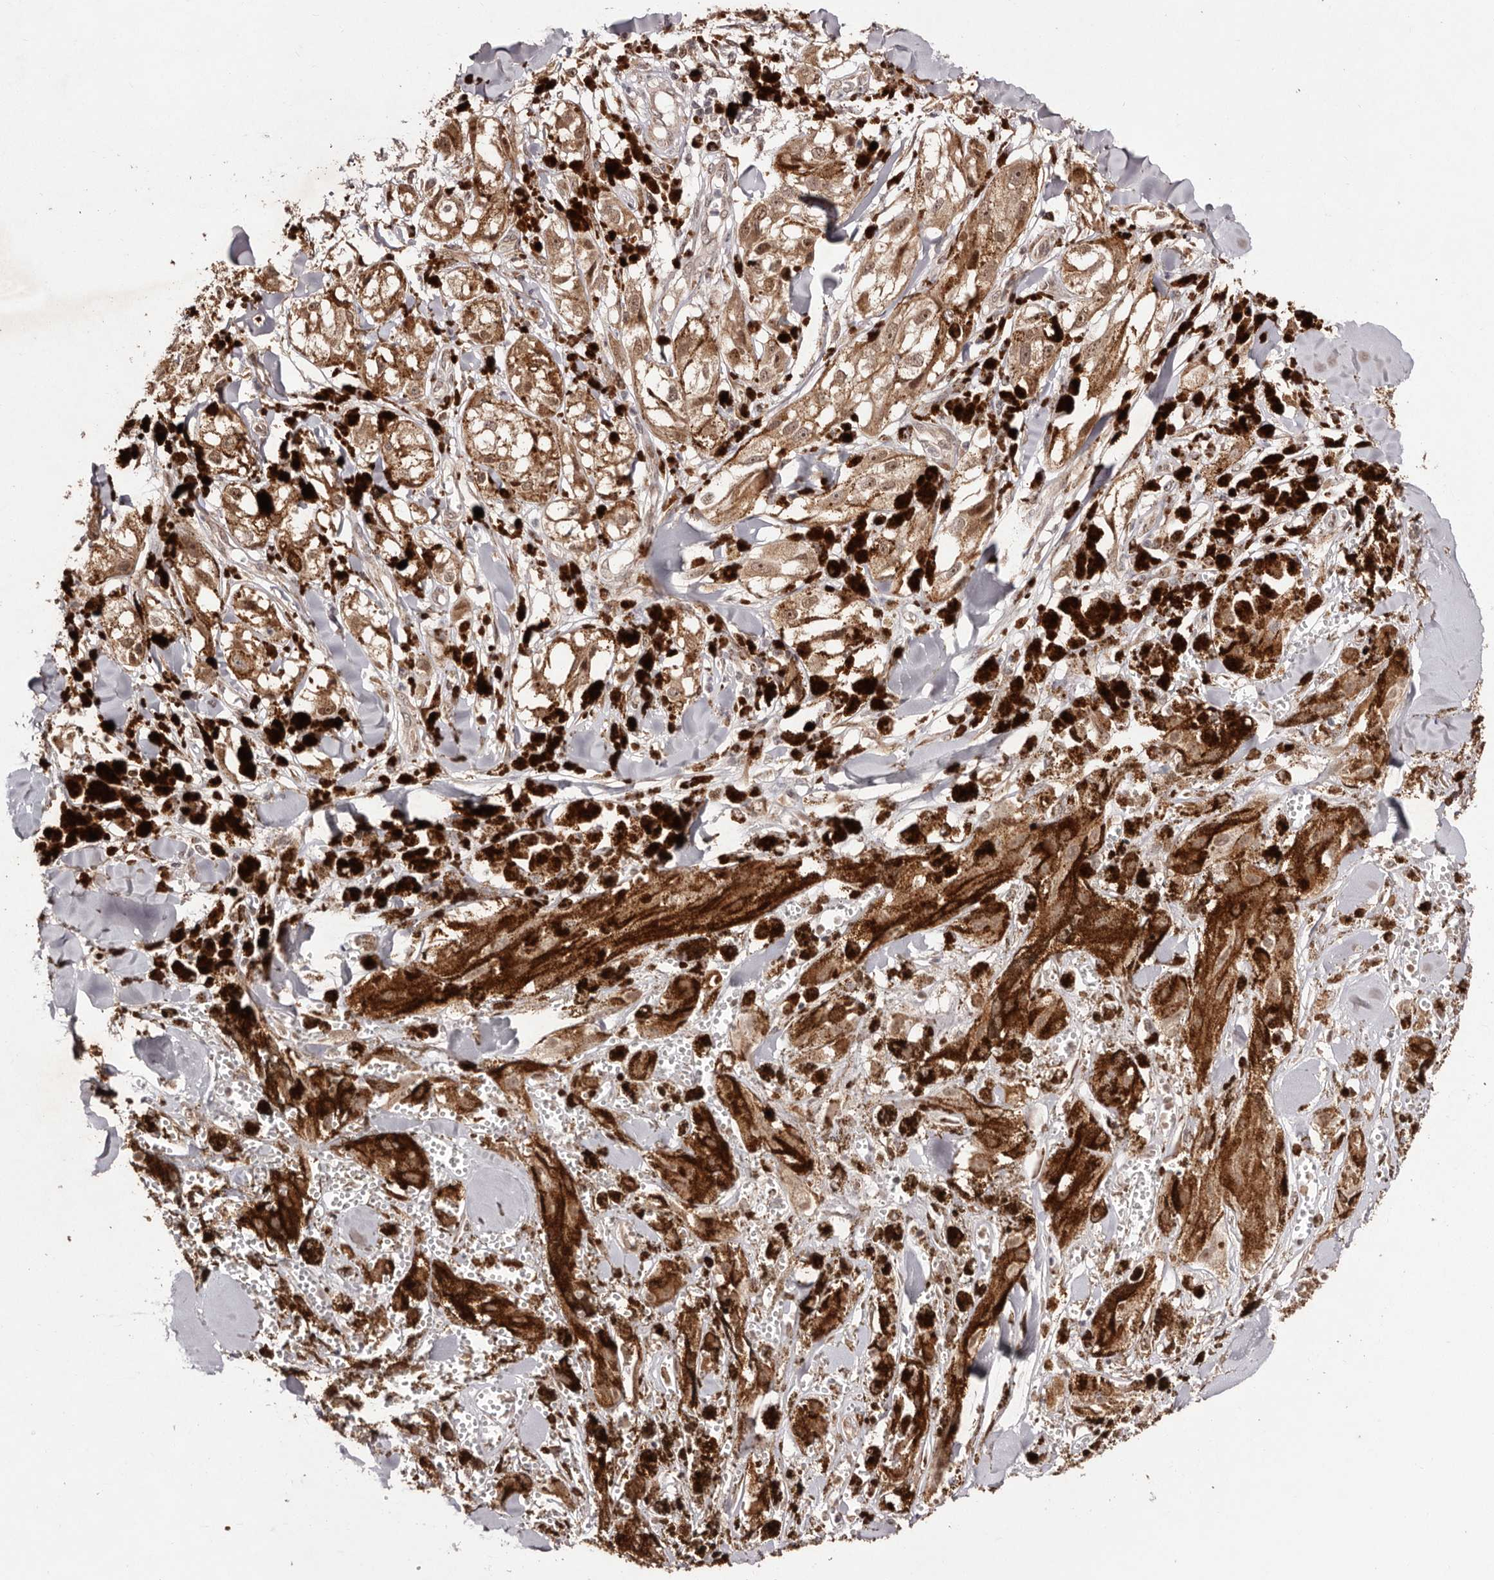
{"staining": {"intensity": "weak", "quantity": ">75%", "location": "cytoplasmic/membranous,nuclear"}, "tissue": "melanoma", "cell_type": "Tumor cells", "image_type": "cancer", "snomed": [{"axis": "morphology", "description": "Malignant melanoma, NOS"}, {"axis": "topography", "description": "Skin"}], "caption": "Protein staining of melanoma tissue exhibits weak cytoplasmic/membranous and nuclear positivity in about >75% of tumor cells.", "gene": "EGR3", "patient": {"sex": "male", "age": 88}}